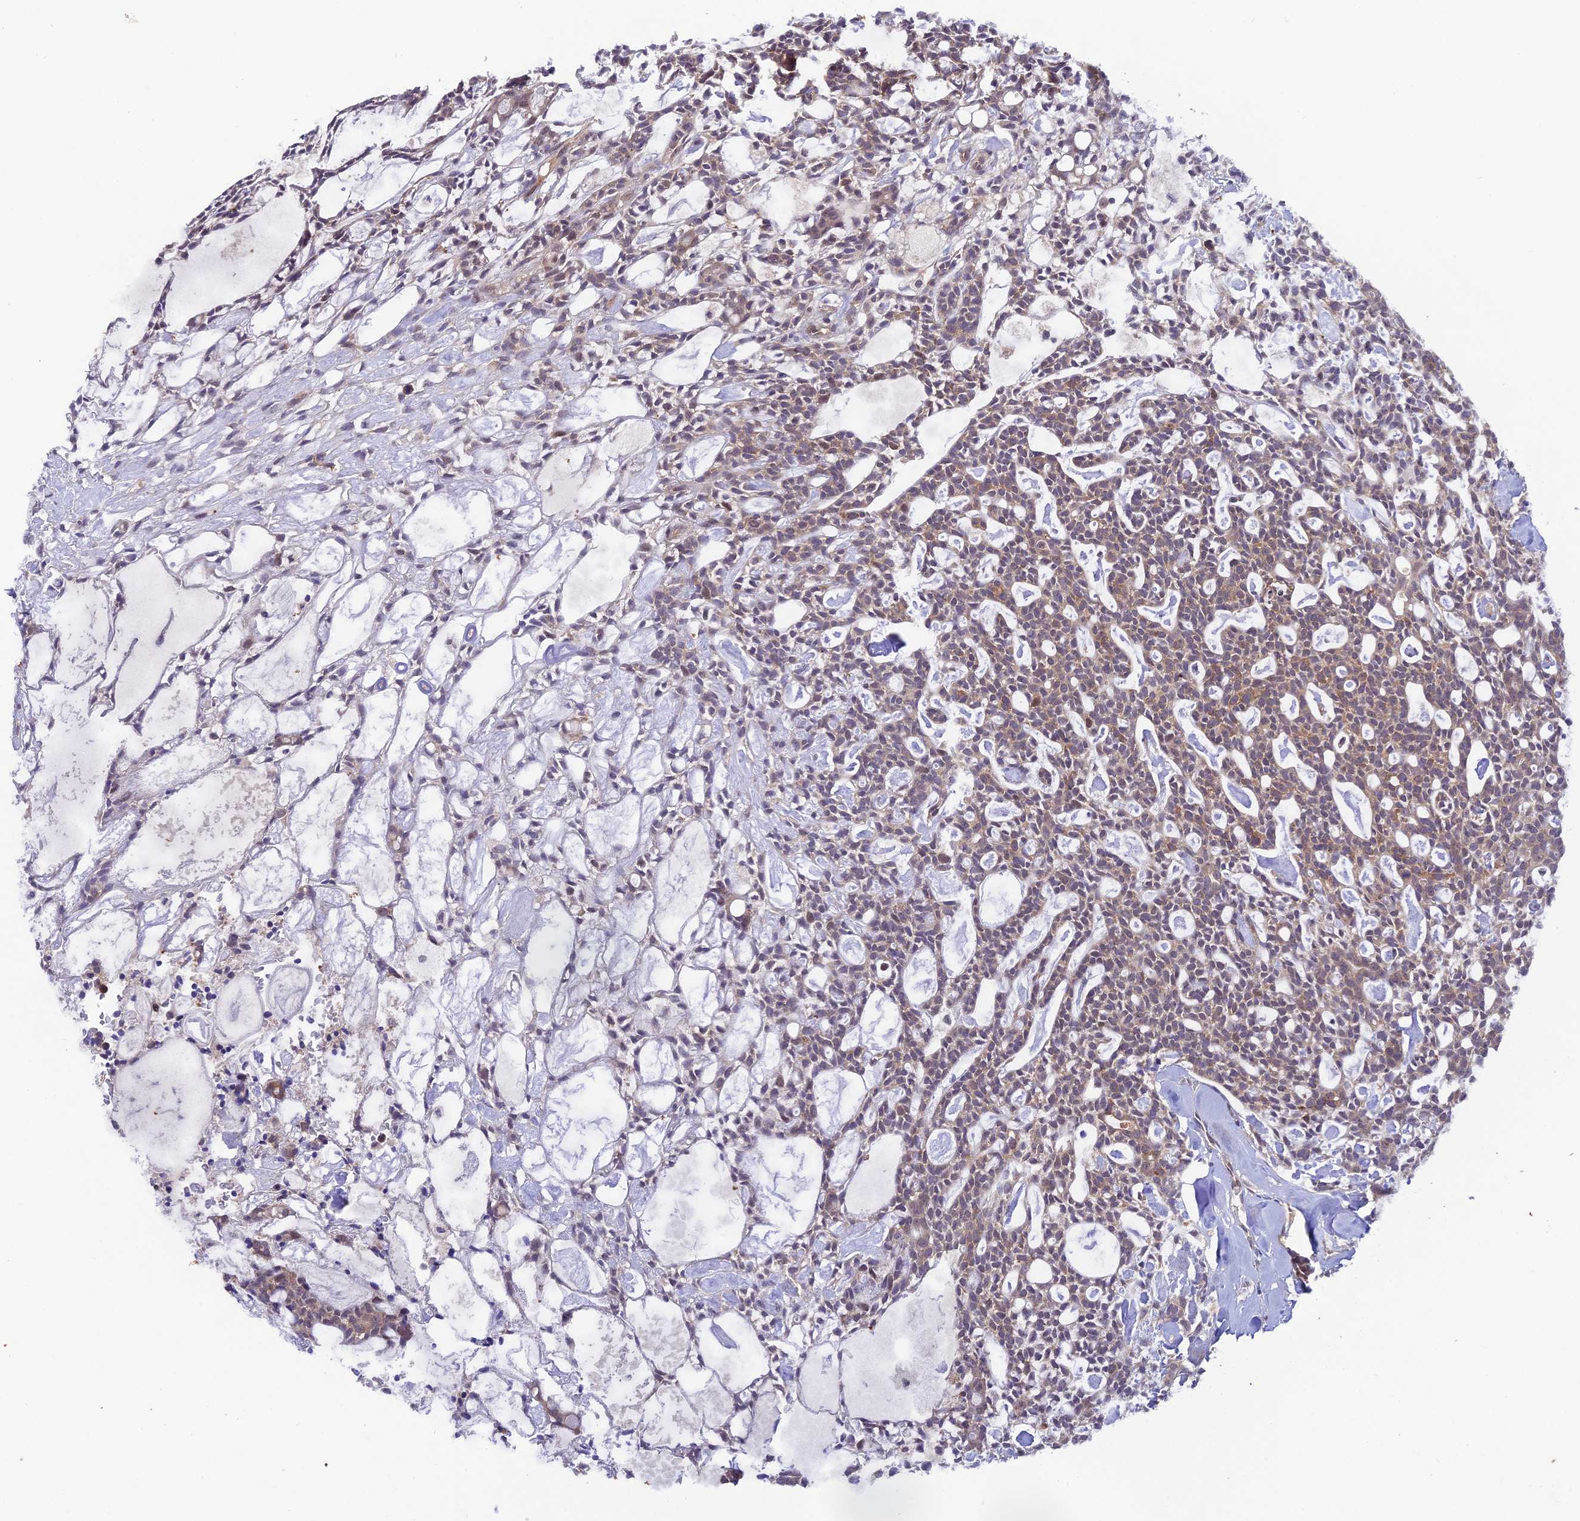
{"staining": {"intensity": "weak", "quantity": ">75%", "location": "cytoplasmic/membranous"}, "tissue": "head and neck cancer", "cell_type": "Tumor cells", "image_type": "cancer", "snomed": [{"axis": "morphology", "description": "Adenocarcinoma, NOS"}, {"axis": "topography", "description": "Salivary gland"}, {"axis": "topography", "description": "Head-Neck"}], "caption": "Immunohistochemistry (IHC) micrograph of human head and neck cancer stained for a protein (brown), which exhibits low levels of weak cytoplasmic/membranous staining in about >75% of tumor cells.", "gene": "TRIM40", "patient": {"sex": "male", "age": 55}}